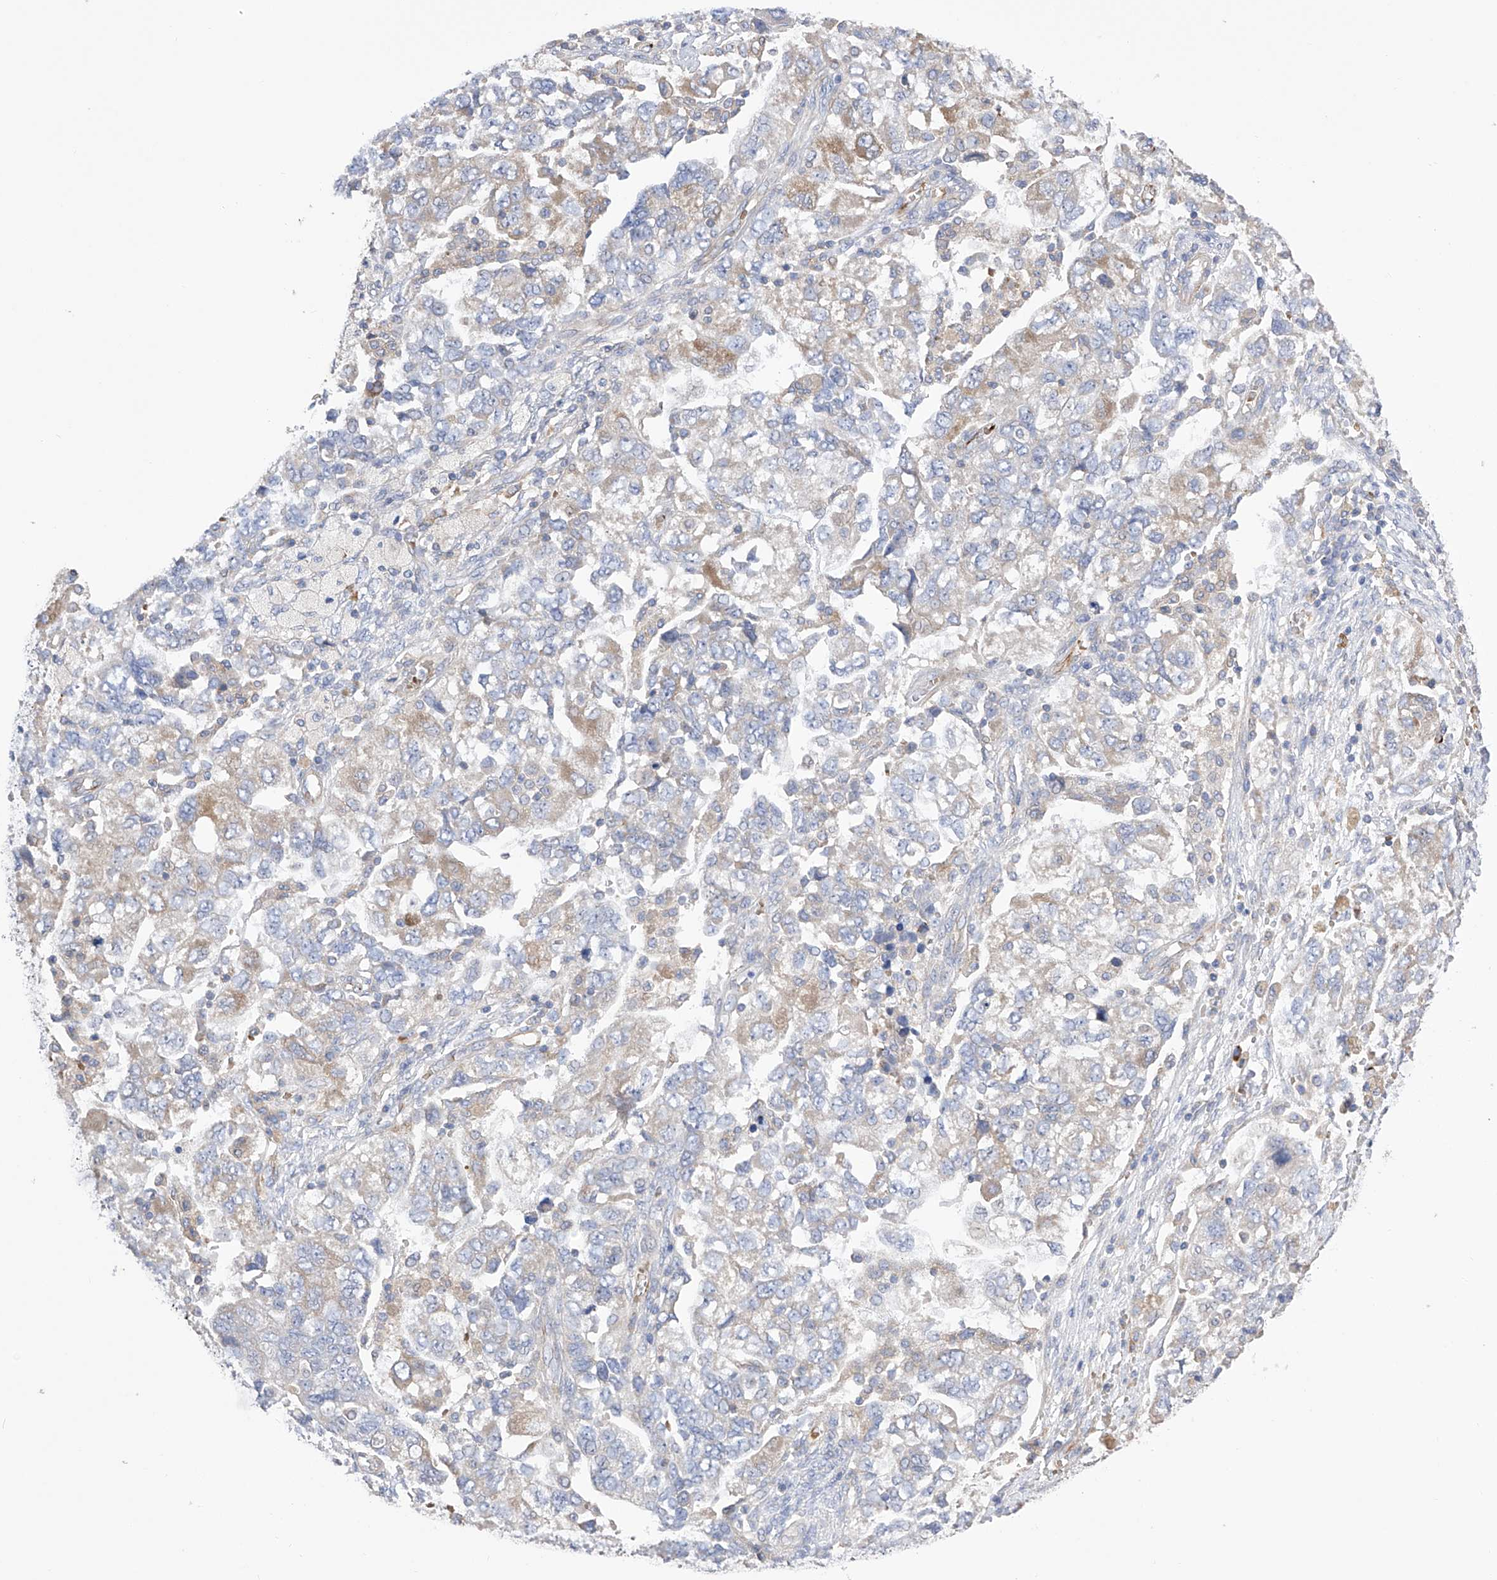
{"staining": {"intensity": "moderate", "quantity": "<25%", "location": "cytoplasmic/membranous"}, "tissue": "ovarian cancer", "cell_type": "Tumor cells", "image_type": "cancer", "snomed": [{"axis": "morphology", "description": "Carcinoma, NOS"}, {"axis": "morphology", "description": "Cystadenocarcinoma, serous, NOS"}, {"axis": "topography", "description": "Ovary"}], "caption": "Immunohistochemical staining of carcinoma (ovarian) demonstrates low levels of moderate cytoplasmic/membranous protein expression in approximately <25% of tumor cells.", "gene": "NFATC4", "patient": {"sex": "female", "age": 69}}